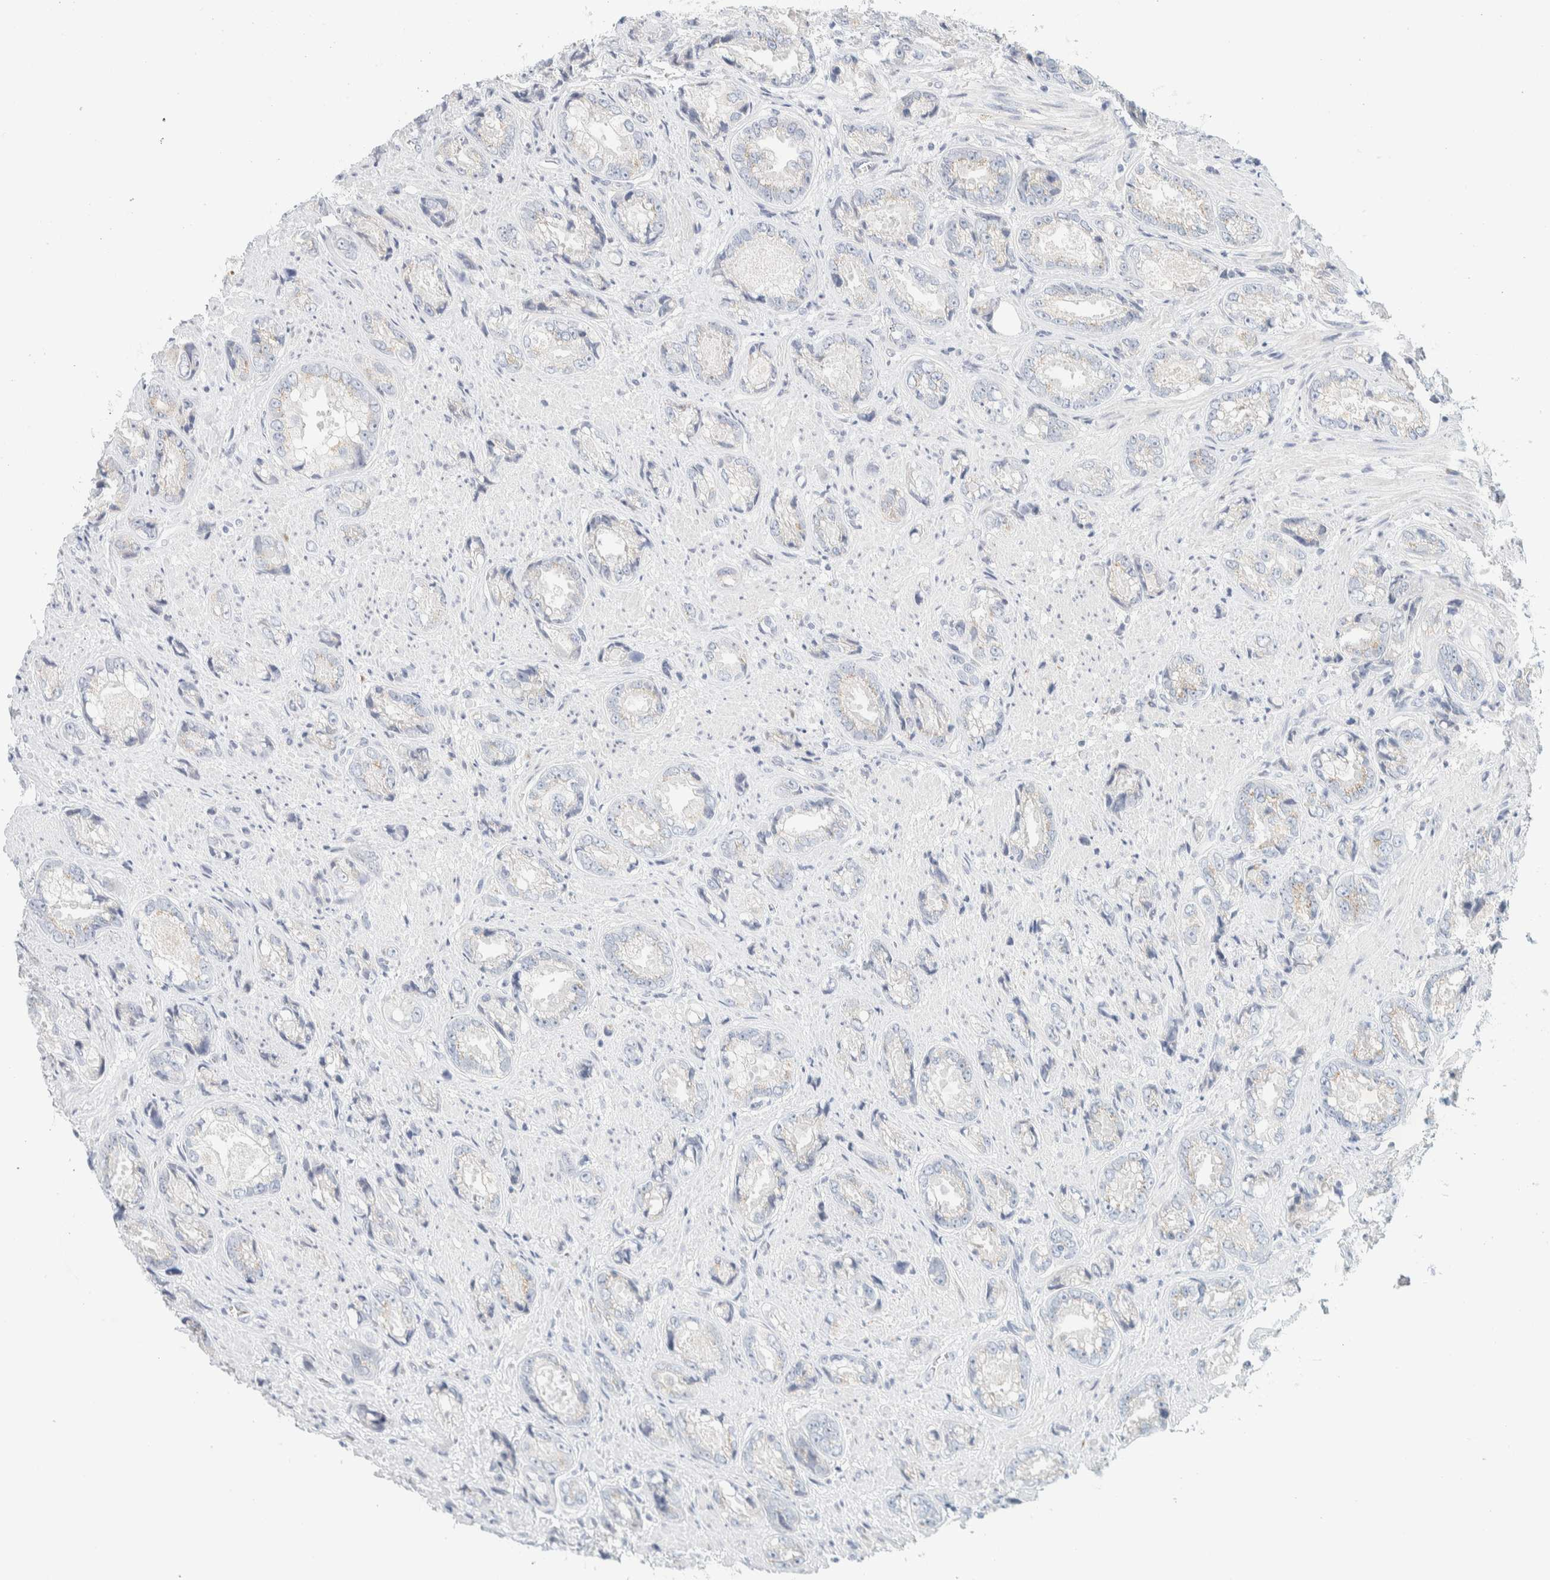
{"staining": {"intensity": "negative", "quantity": "none", "location": "none"}, "tissue": "prostate cancer", "cell_type": "Tumor cells", "image_type": "cancer", "snomed": [{"axis": "morphology", "description": "Adenocarcinoma, High grade"}, {"axis": "topography", "description": "Prostate"}], "caption": "High magnification brightfield microscopy of prostate cancer (high-grade adenocarcinoma) stained with DAB (3,3'-diaminobenzidine) (brown) and counterstained with hematoxylin (blue): tumor cells show no significant positivity.", "gene": "SPNS3", "patient": {"sex": "male", "age": 61}}